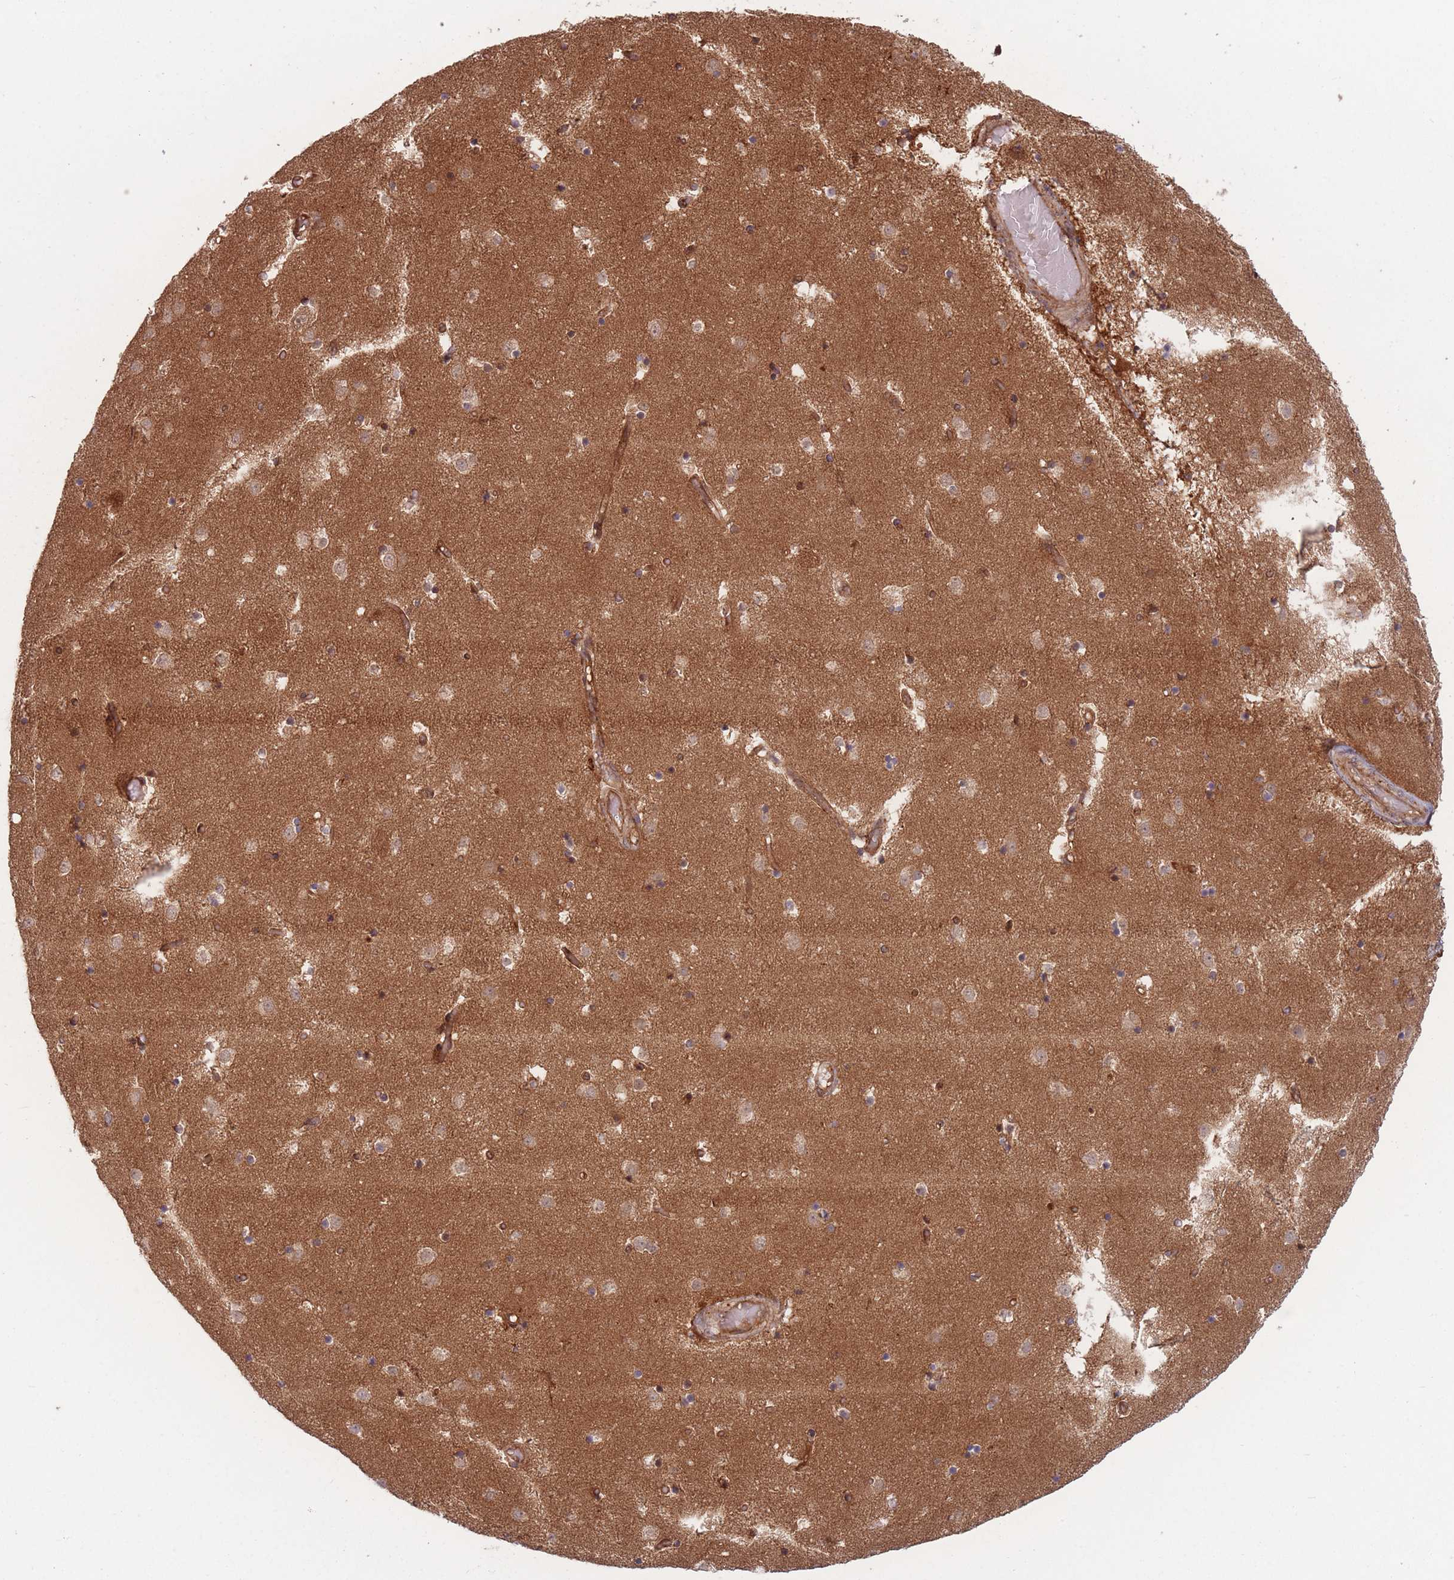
{"staining": {"intensity": "moderate", "quantity": "25%-75%", "location": "cytoplasmic/membranous"}, "tissue": "caudate", "cell_type": "Glial cells", "image_type": "normal", "snomed": [{"axis": "morphology", "description": "Normal tissue, NOS"}, {"axis": "topography", "description": "Lateral ventricle wall"}], "caption": "Immunohistochemistry (IHC) of benign caudate demonstrates medium levels of moderate cytoplasmic/membranous staining in approximately 25%-75% of glial cells.", "gene": "PODXL2", "patient": {"sex": "female", "age": 52}}